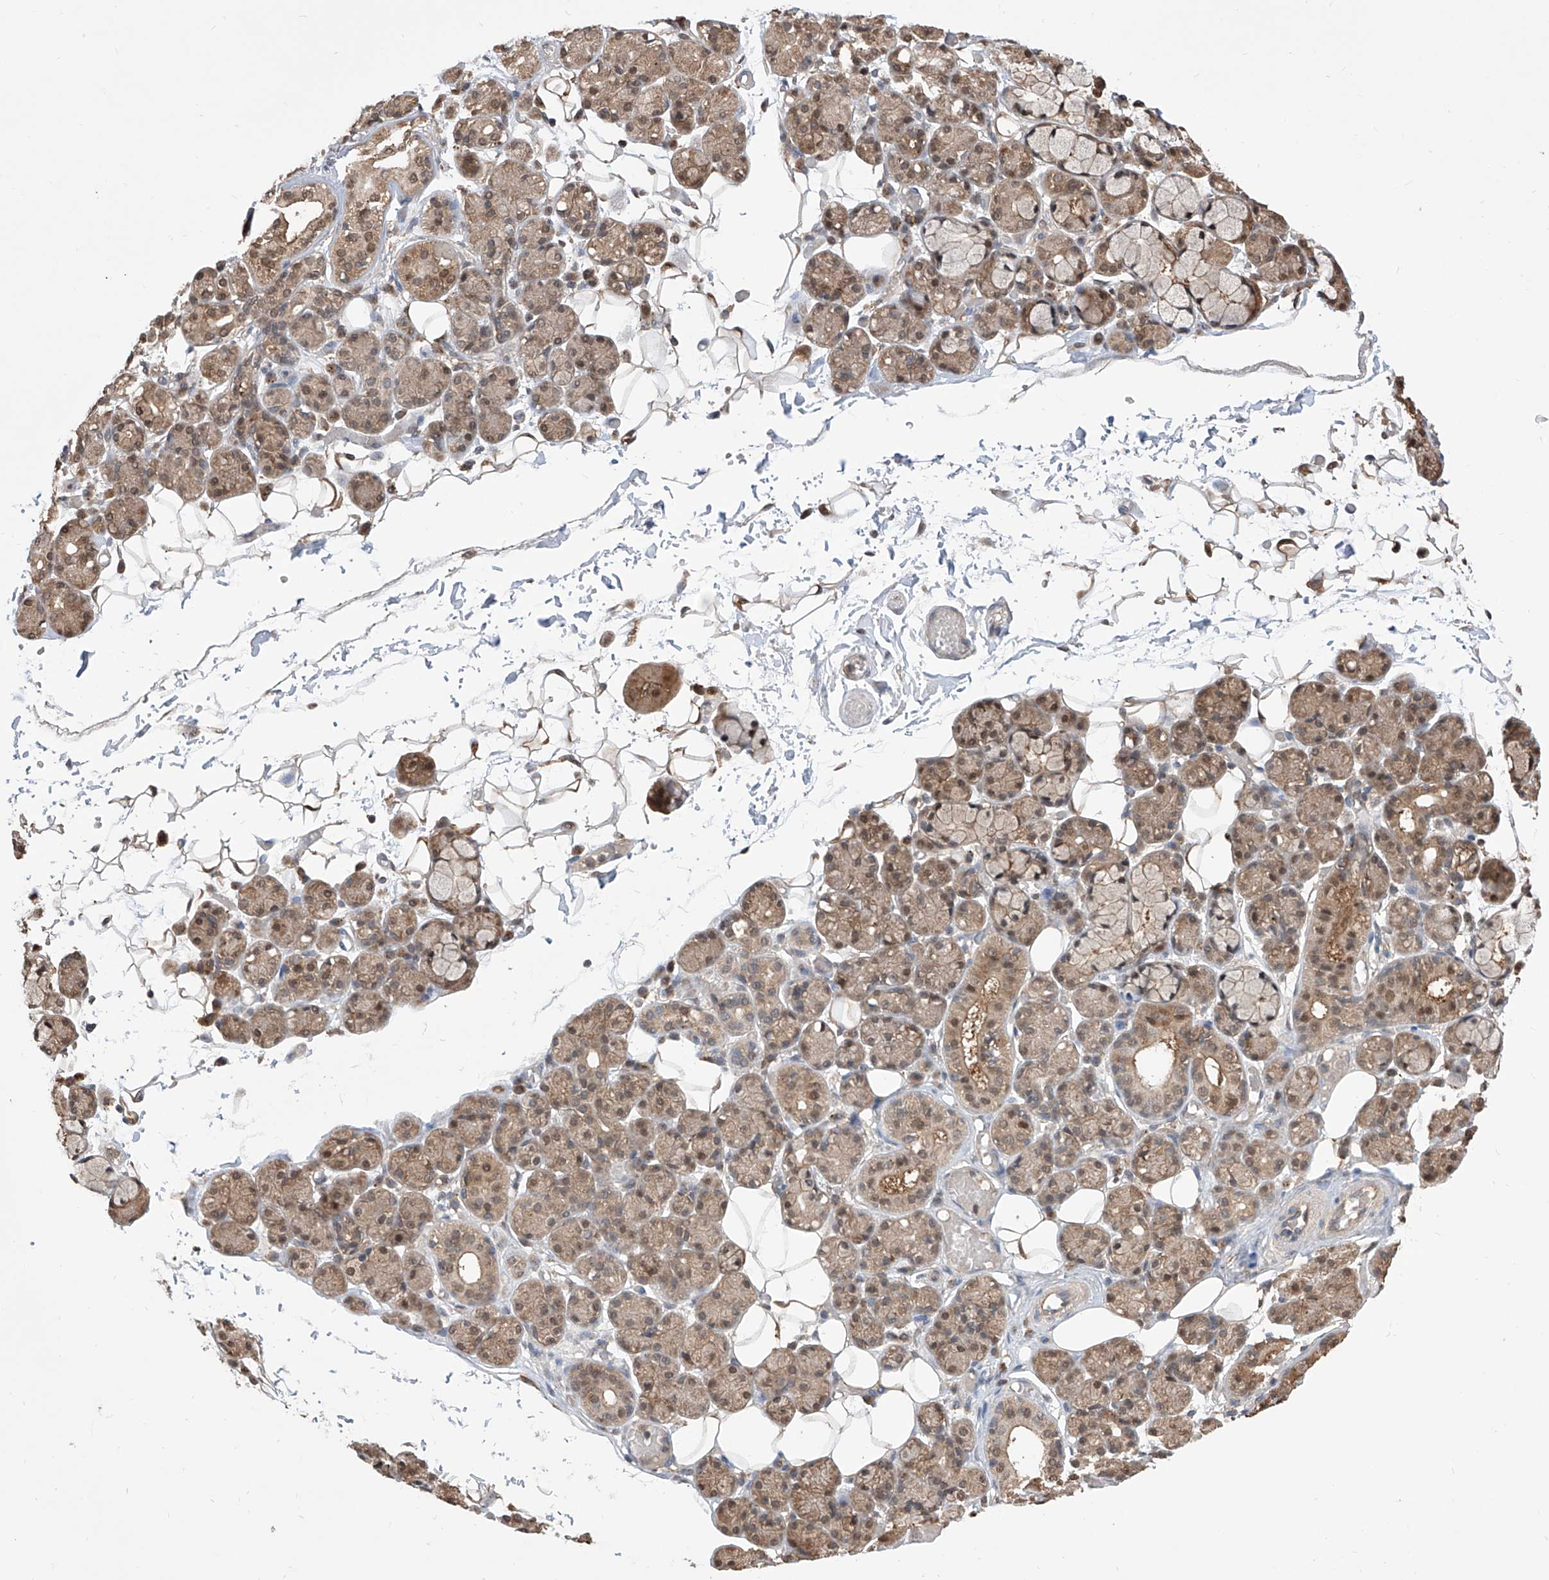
{"staining": {"intensity": "moderate", "quantity": ">75%", "location": "cytoplasmic/membranous,nuclear"}, "tissue": "salivary gland", "cell_type": "Glandular cells", "image_type": "normal", "snomed": [{"axis": "morphology", "description": "Normal tissue, NOS"}, {"axis": "topography", "description": "Salivary gland"}], "caption": "Human salivary gland stained for a protein (brown) displays moderate cytoplasmic/membranous,nuclear positive staining in approximately >75% of glandular cells.", "gene": "HOXC8", "patient": {"sex": "male", "age": 63}}